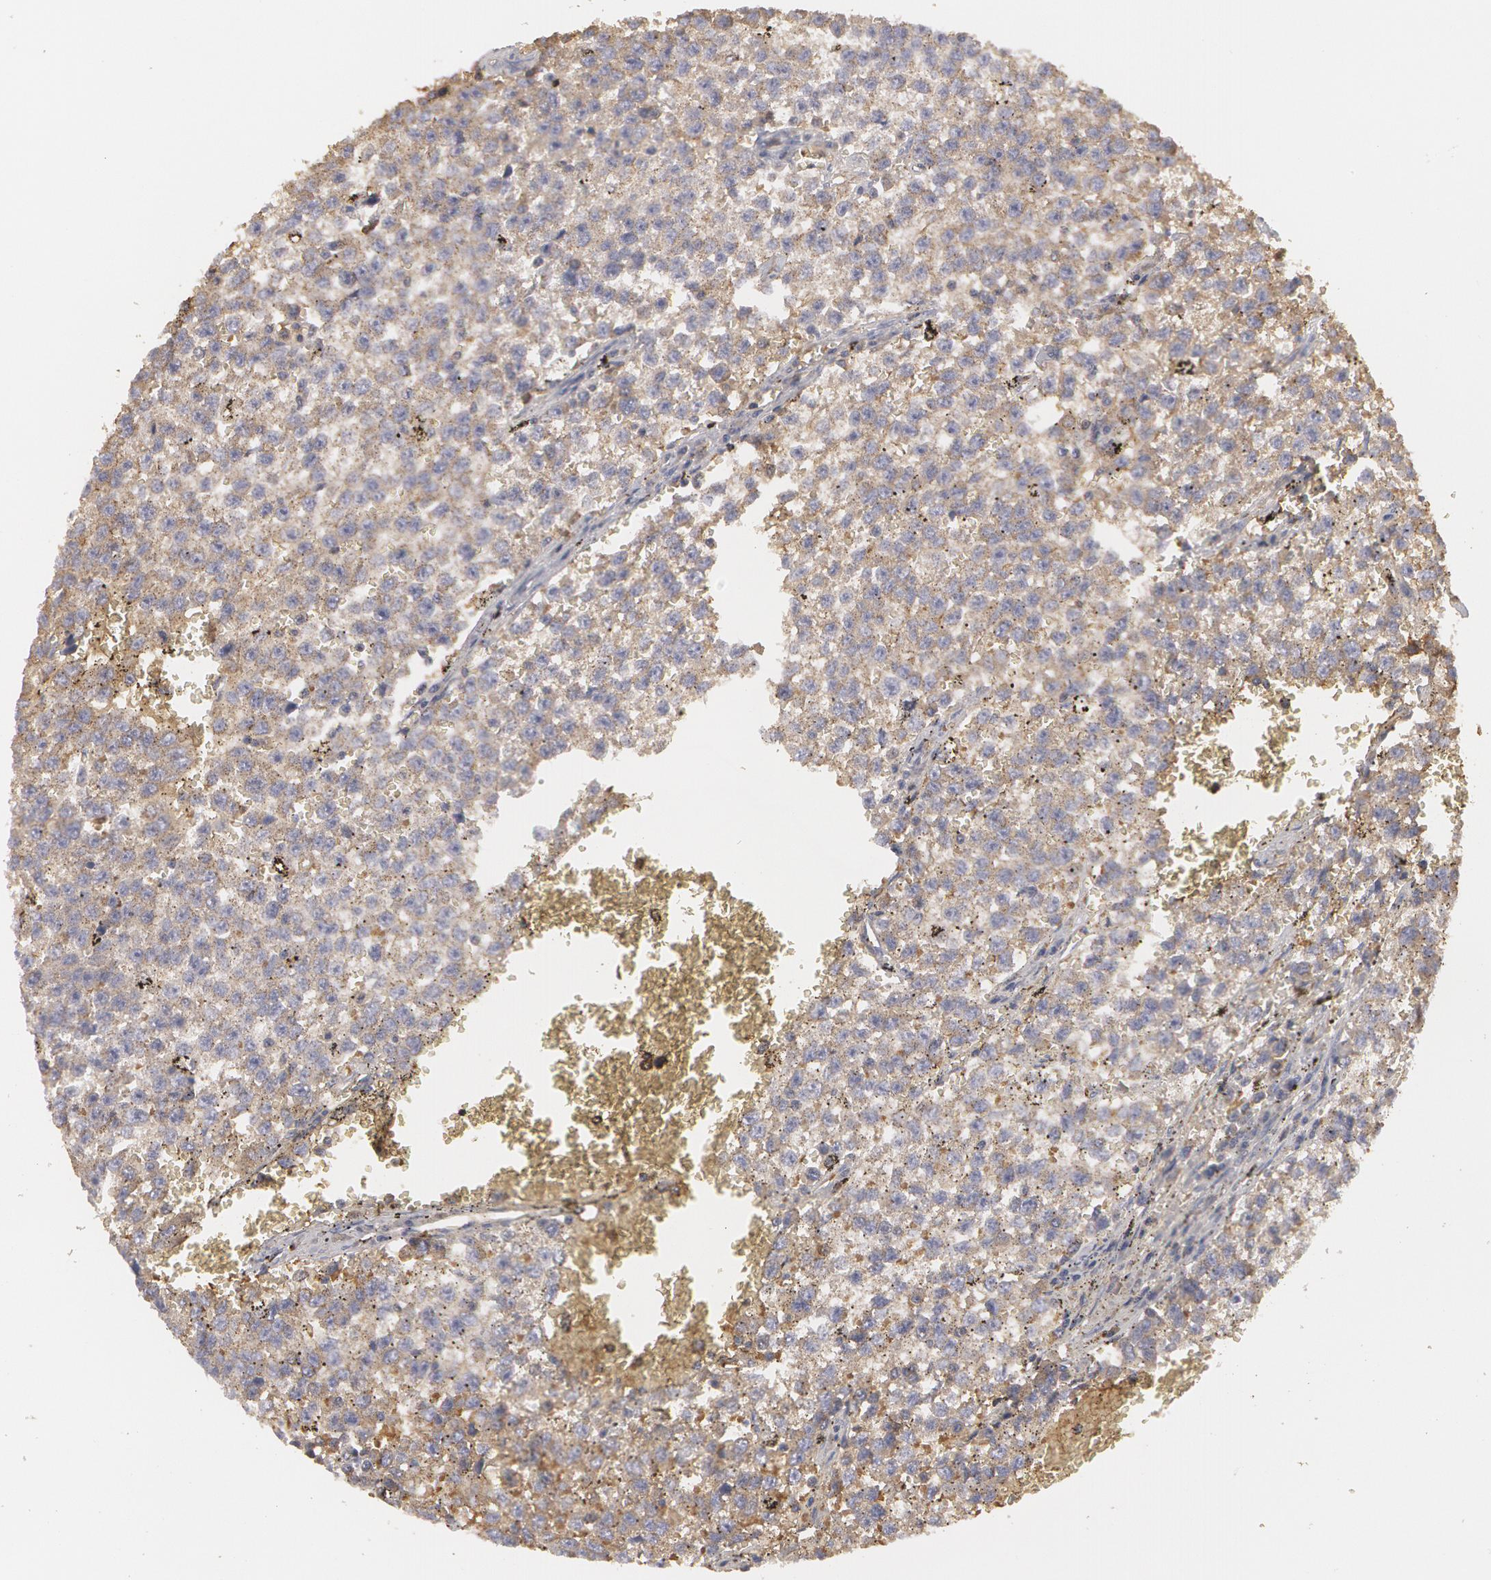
{"staining": {"intensity": "weak", "quantity": ">75%", "location": "cytoplasmic/membranous"}, "tissue": "testis cancer", "cell_type": "Tumor cells", "image_type": "cancer", "snomed": [{"axis": "morphology", "description": "Seminoma, NOS"}, {"axis": "topography", "description": "Testis"}], "caption": "Immunohistochemical staining of human testis seminoma exhibits low levels of weak cytoplasmic/membranous expression in about >75% of tumor cells.", "gene": "CAT", "patient": {"sex": "male", "age": 35}}